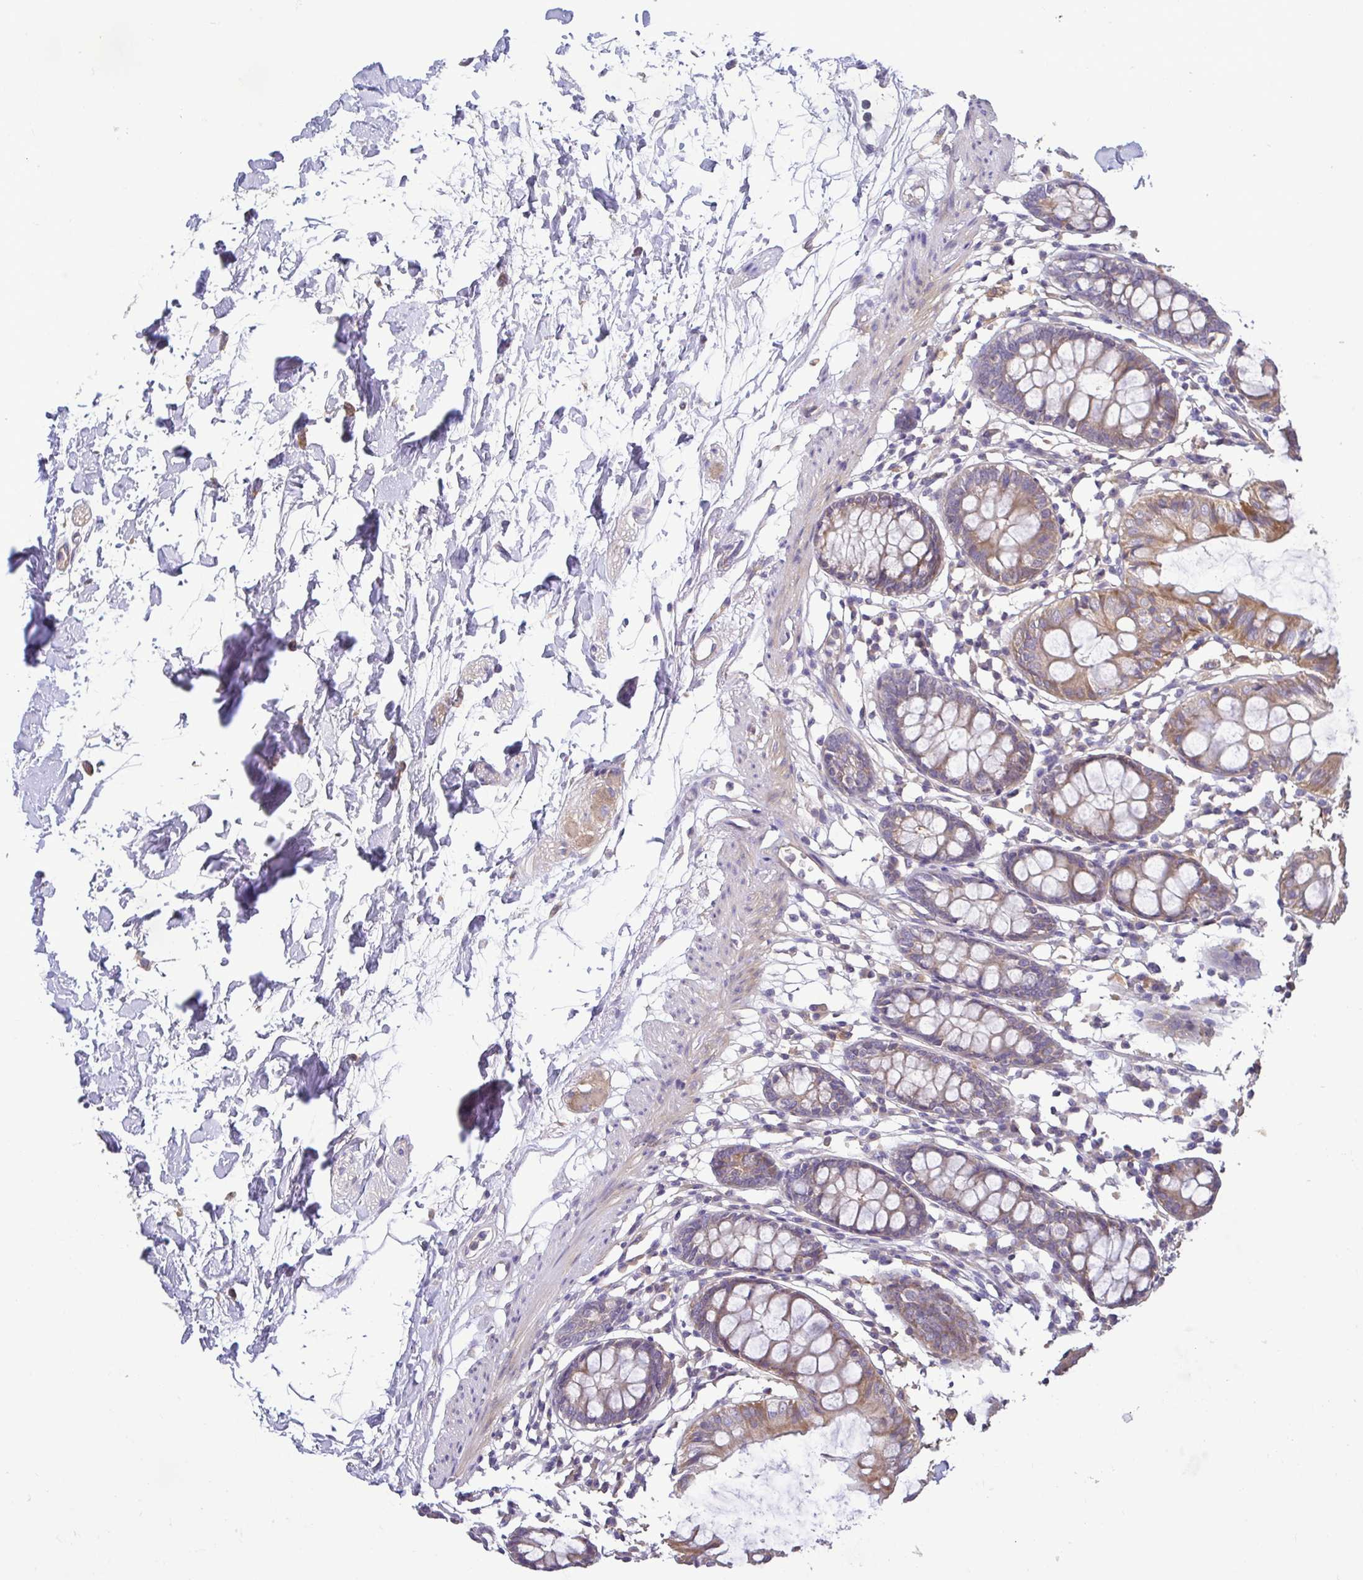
{"staining": {"intensity": "weak", "quantity": "25%-75%", "location": "cytoplasmic/membranous"}, "tissue": "colon", "cell_type": "Endothelial cells", "image_type": "normal", "snomed": [{"axis": "morphology", "description": "Normal tissue, NOS"}, {"axis": "topography", "description": "Colon"}], "caption": "A brown stain labels weak cytoplasmic/membranous staining of a protein in endothelial cells of unremarkable colon. (Stains: DAB in brown, nuclei in blue, Microscopy: brightfield microscopy at high magnification).", "gene": "LMF2", "patient": {"sex": "female", "age": 84}}